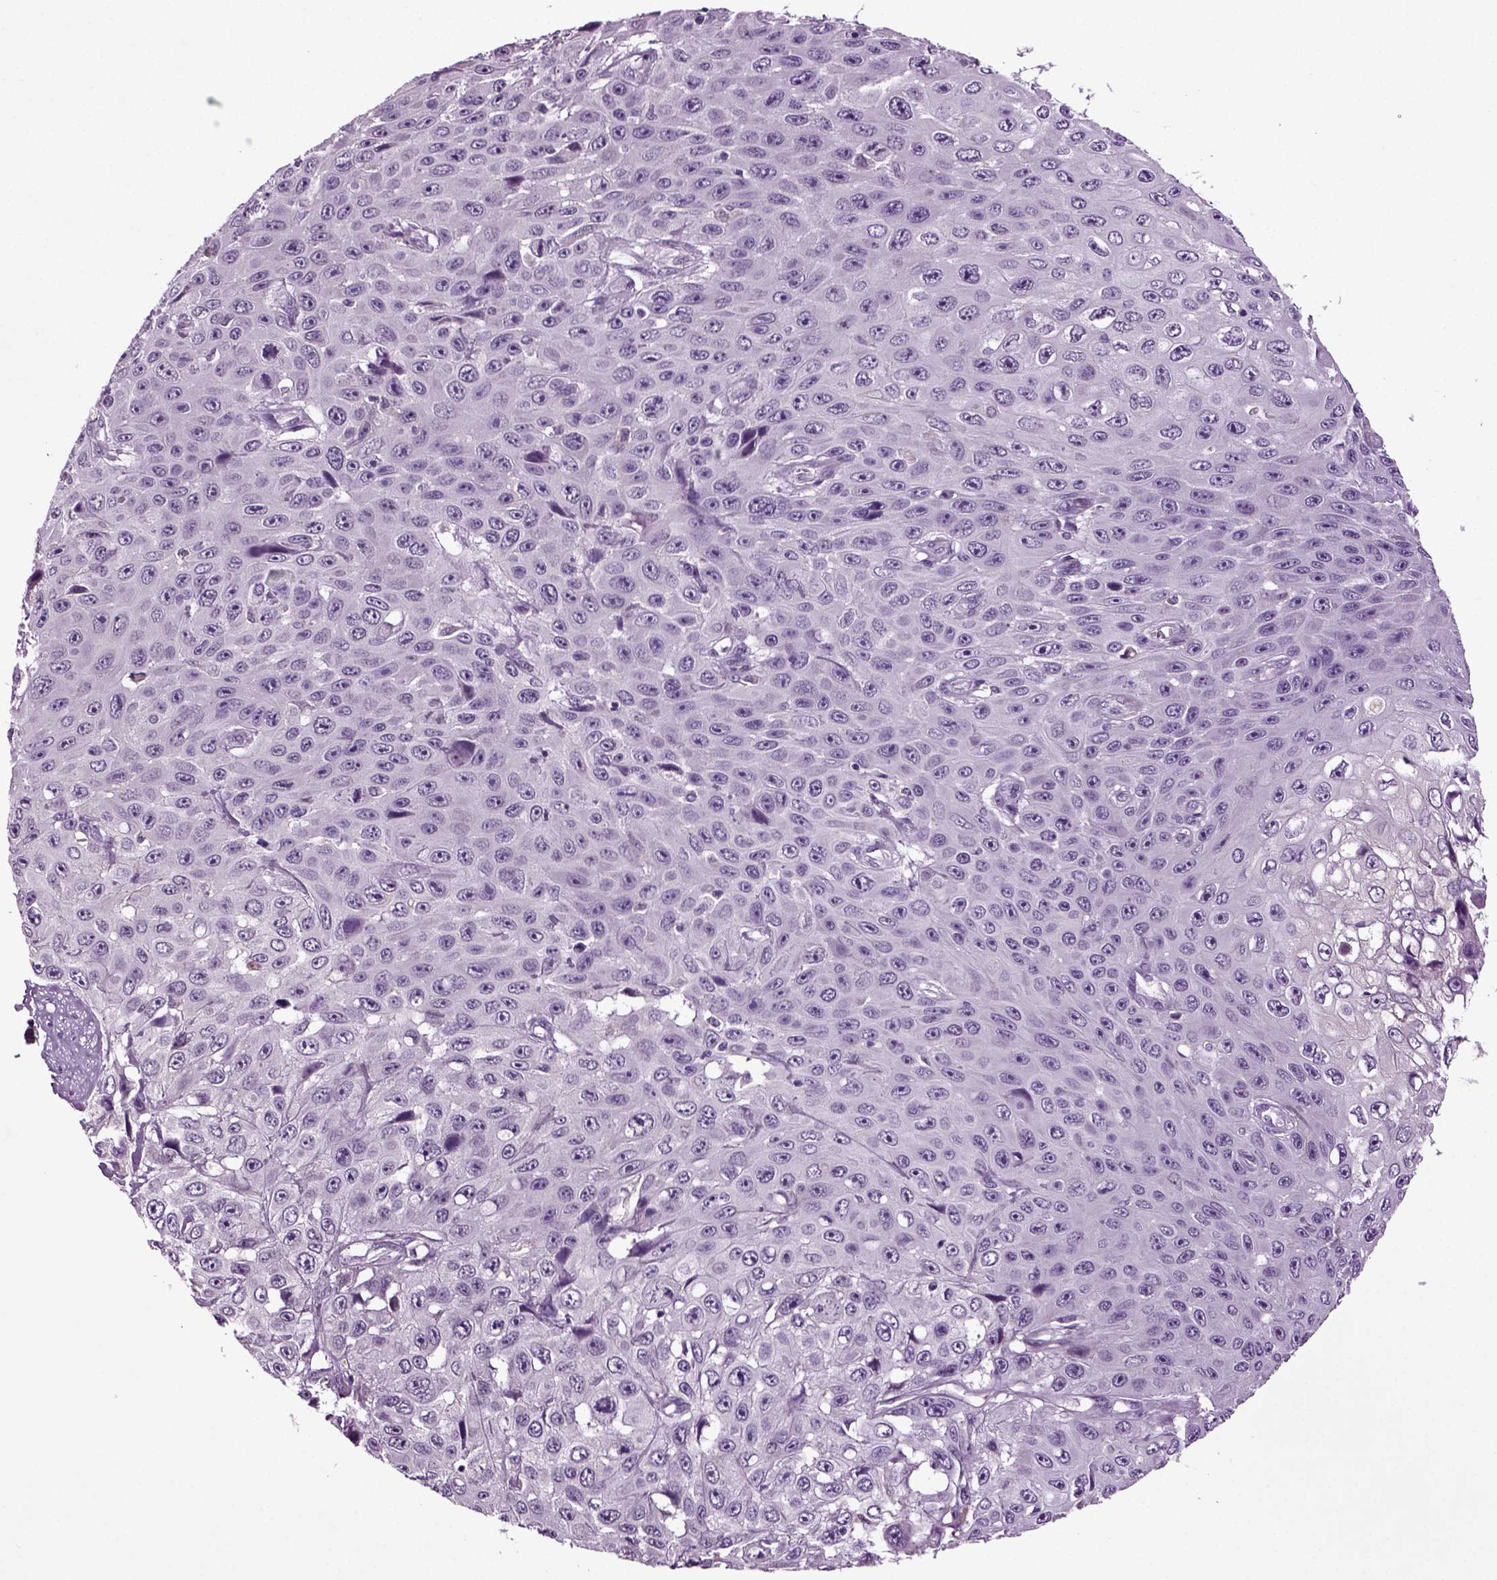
{"staining": {"intensity": "negative", "quantity": "none", "location": "none"}, "tissue": "skin cancer", "cell_type": "Tumor cells", "image_type": "cancer", "snomed": [{"axis": "morphology", "description": "Squamous cell carcinoma, NOS"}, {"axis": "topography", "description": "Skin"}], "caption": "Human squamous cell carcinoma (skin) stained for a protein using IHC demonstrates no positivity in tumor cells.", "gene": "FGF11", "patient": {"sex": "male", "age": 82}}